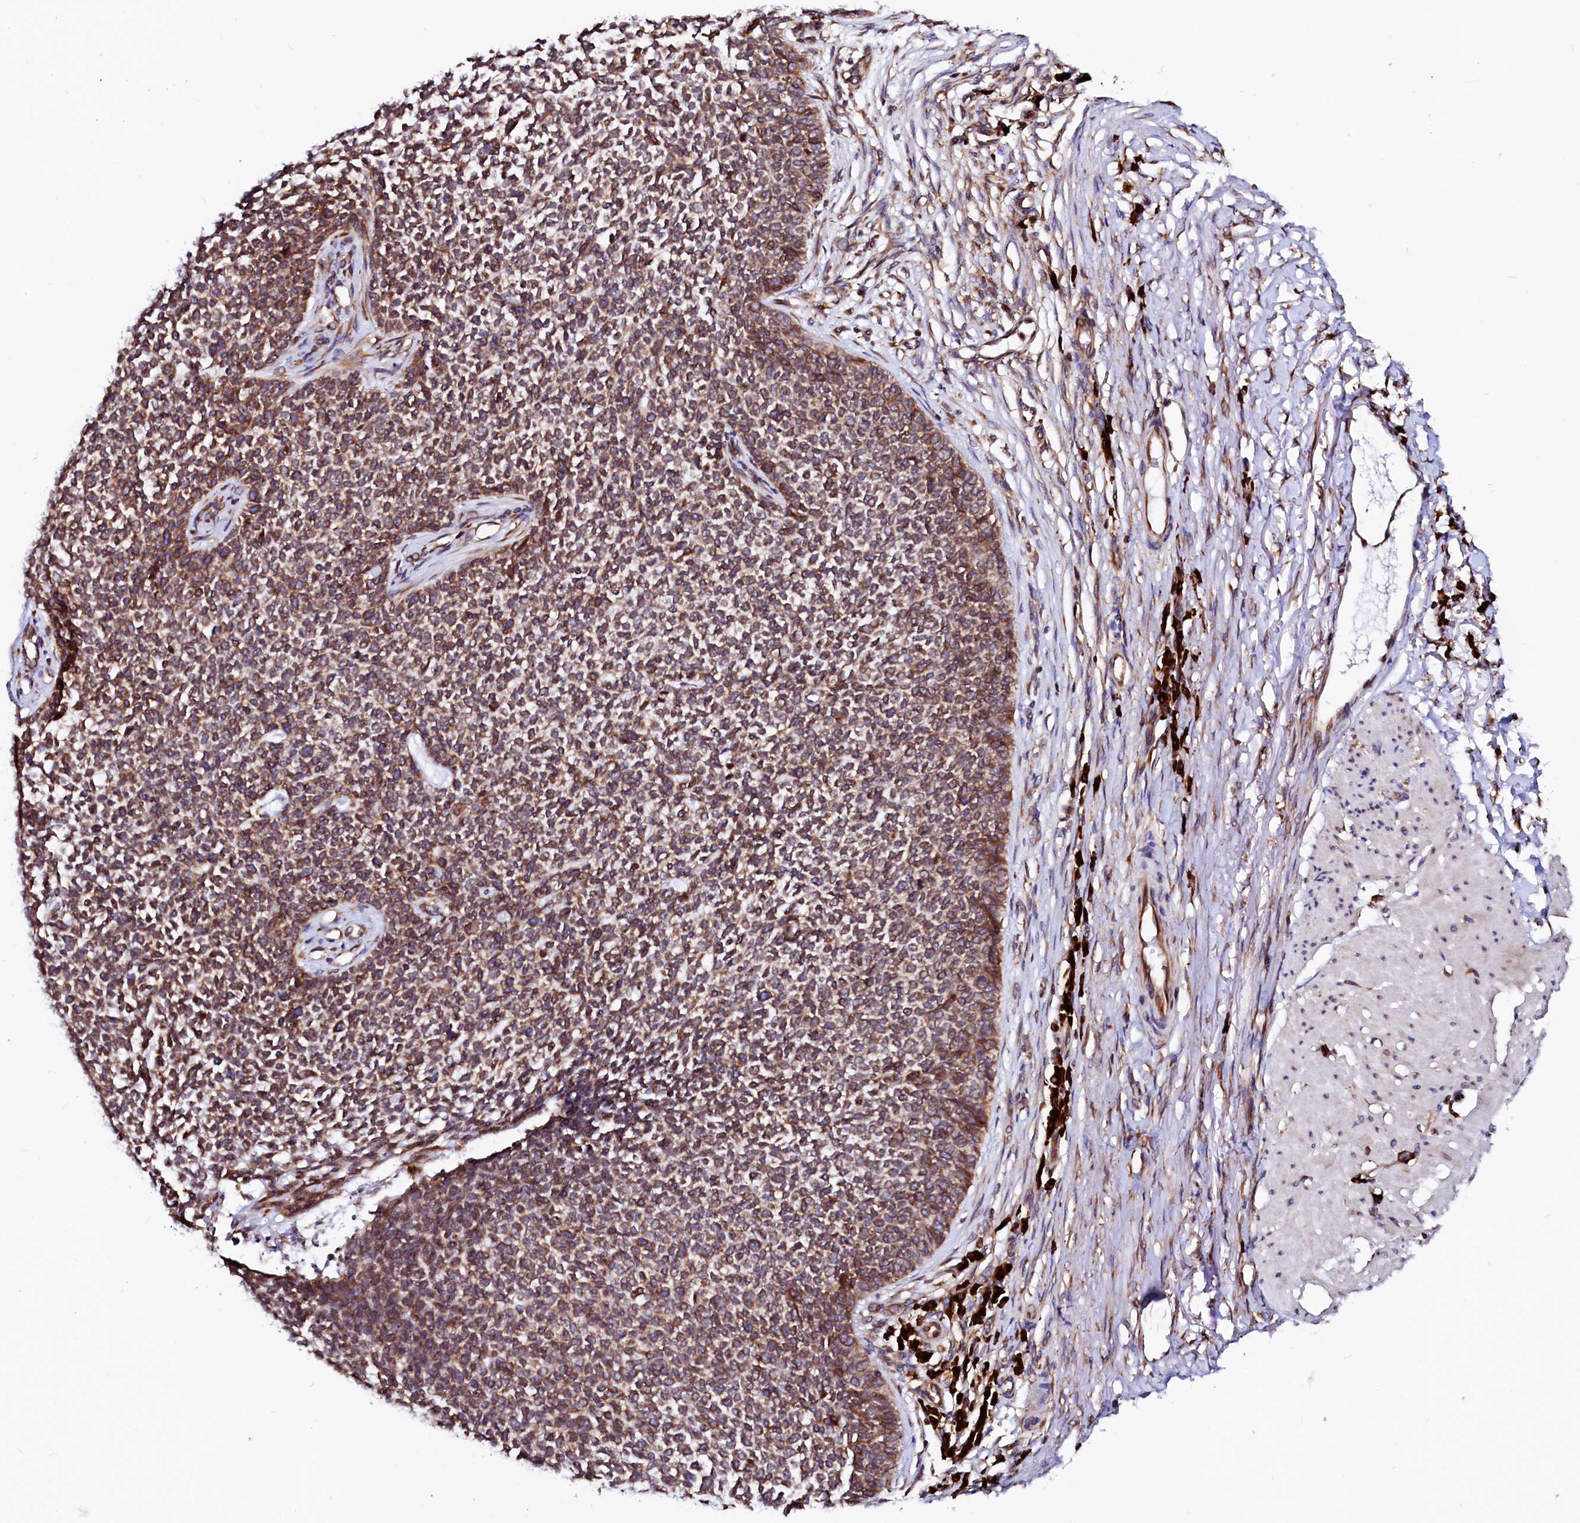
{"staining": {"intensity": "moderate", "quantity": ">75%", "location": "cytoplasmic/membranous"}, "tissue": "skin cancer", "cell_type": "Tumor cells", "image_type": "cancer", "snomed": [{"axis": "morphology", "description": "Basal cell carcinoma"}, {"axis": "topography", "description": "Skin"}], "caption": "A medium amount of moderate cytoplasmic/membranous expression is identified in about >75% of tumor cells in skin basal cell carcinoma tissue.", "gene": "DERL1", "patient": {"sex": "female", "age": 84}}